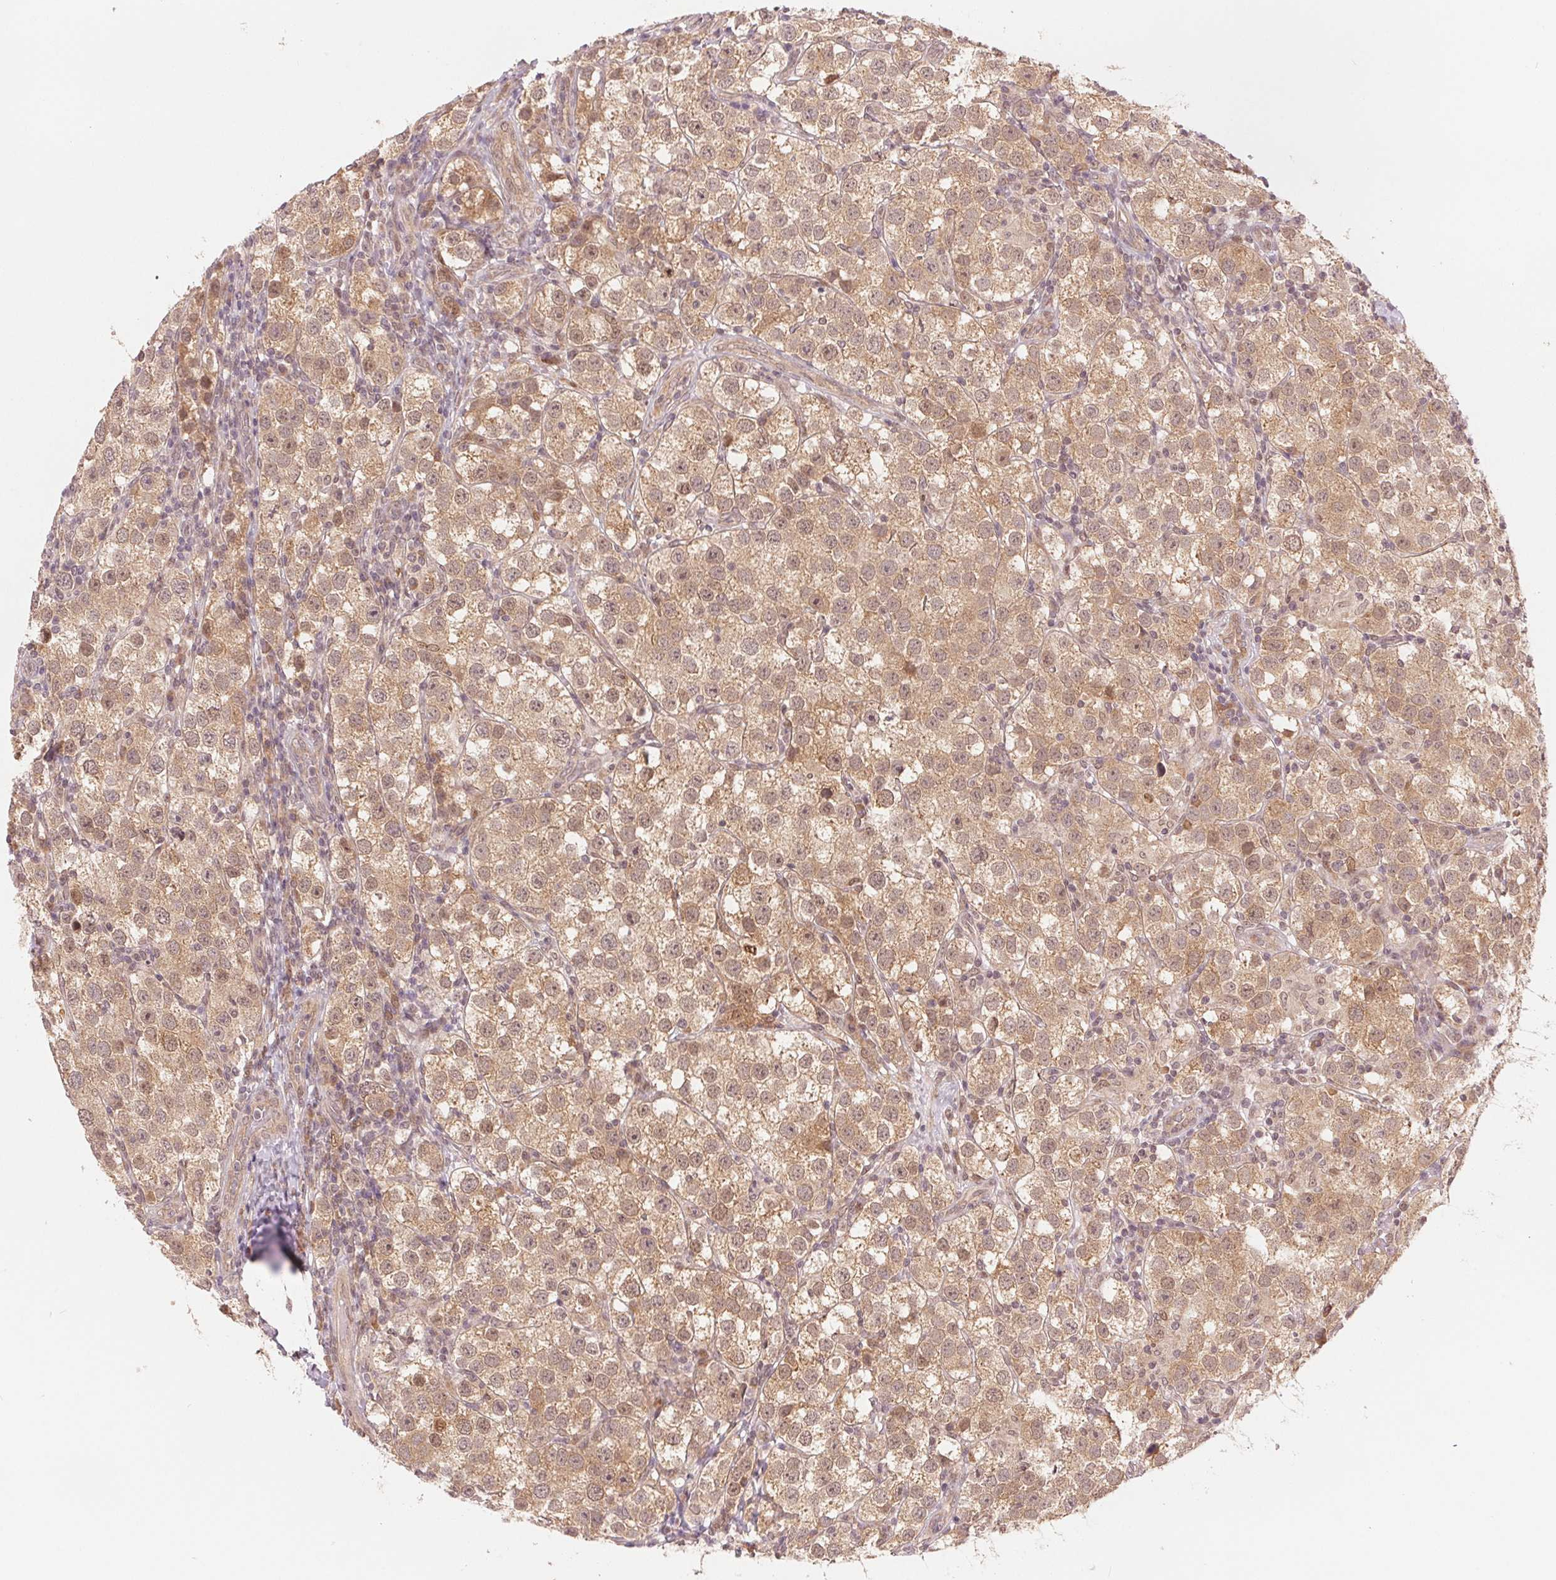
{"staining": {"intensity": "weak", "quantity": ">75%", "location": "cytoplasmic/membranous,nuclear"}, "tissue": "testis cancer", "cell_type": "Tumor cells", "image_type": "cancer", "snomed": [{"axis": "morphology", "description": "Seminoma, NOS"}, {"axis": "topography", "description": "Testis"}], "caption": "Testis seminoma stained with a protein marker reveals weak staining in tumor cells.", "gene": "ERI3", "patient": {"sex": "male", "age": 37}}